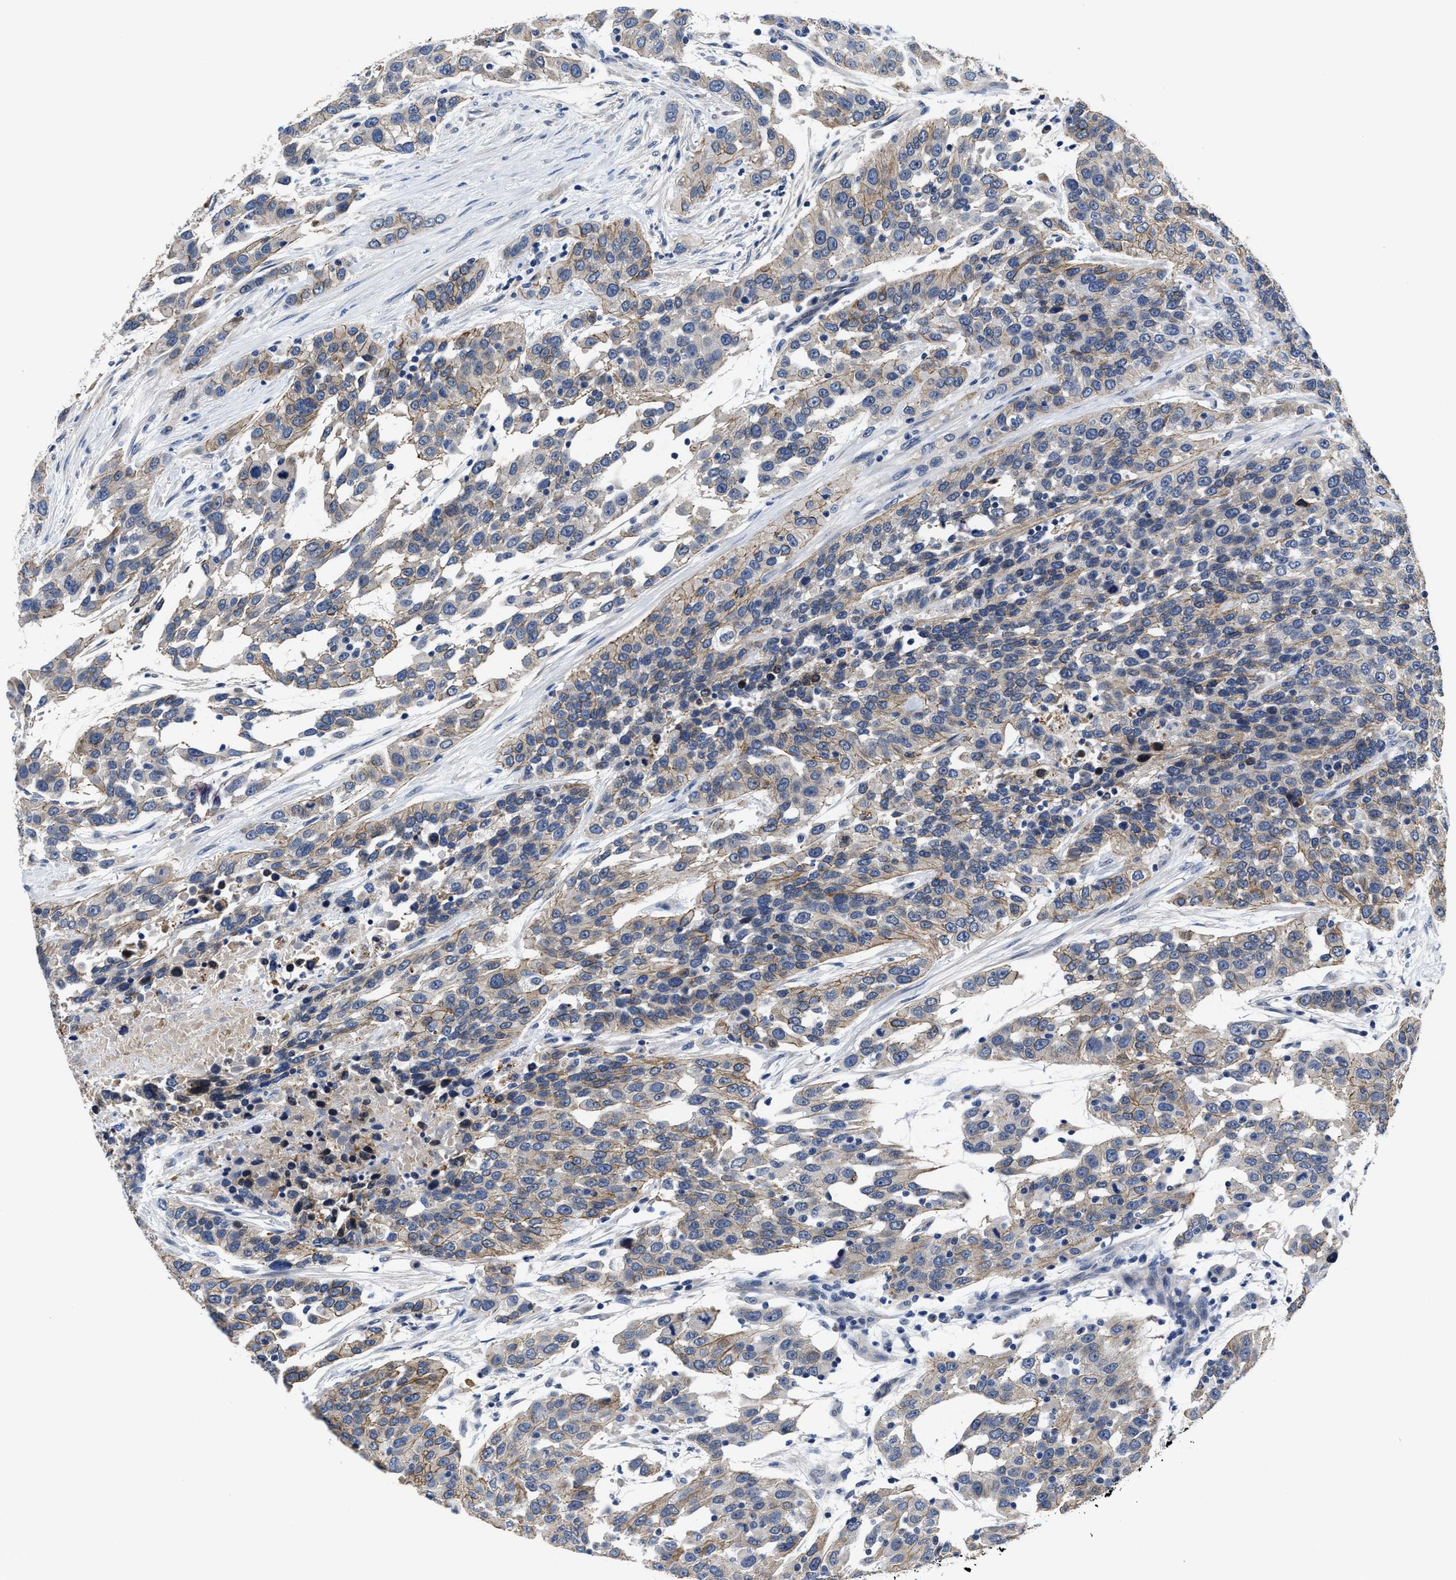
{"staining": {"intensity": "weak", "quantity": "25%-75%", "location": "cytoplasmic/membranous"}, "tissue": "urothelial cancer", "cell_type": "Tumor cells", "image_type": "cancer", "snomed": [{"axis": "morphology", "description": "Urothelial carcinoma, High grade"}, {"axis": "topography", "description": "Urinary bladder"}], "caption": "This histopathology image shows immunohistochemistry (IHC) staining of human urothelial carcinoma (high-grade), with low weak cytoplasmic/membranous positivity in about 25%-75% of tumor cells.", "gene": "GHITM", "patient": {"sex": "female", "age": 80}}